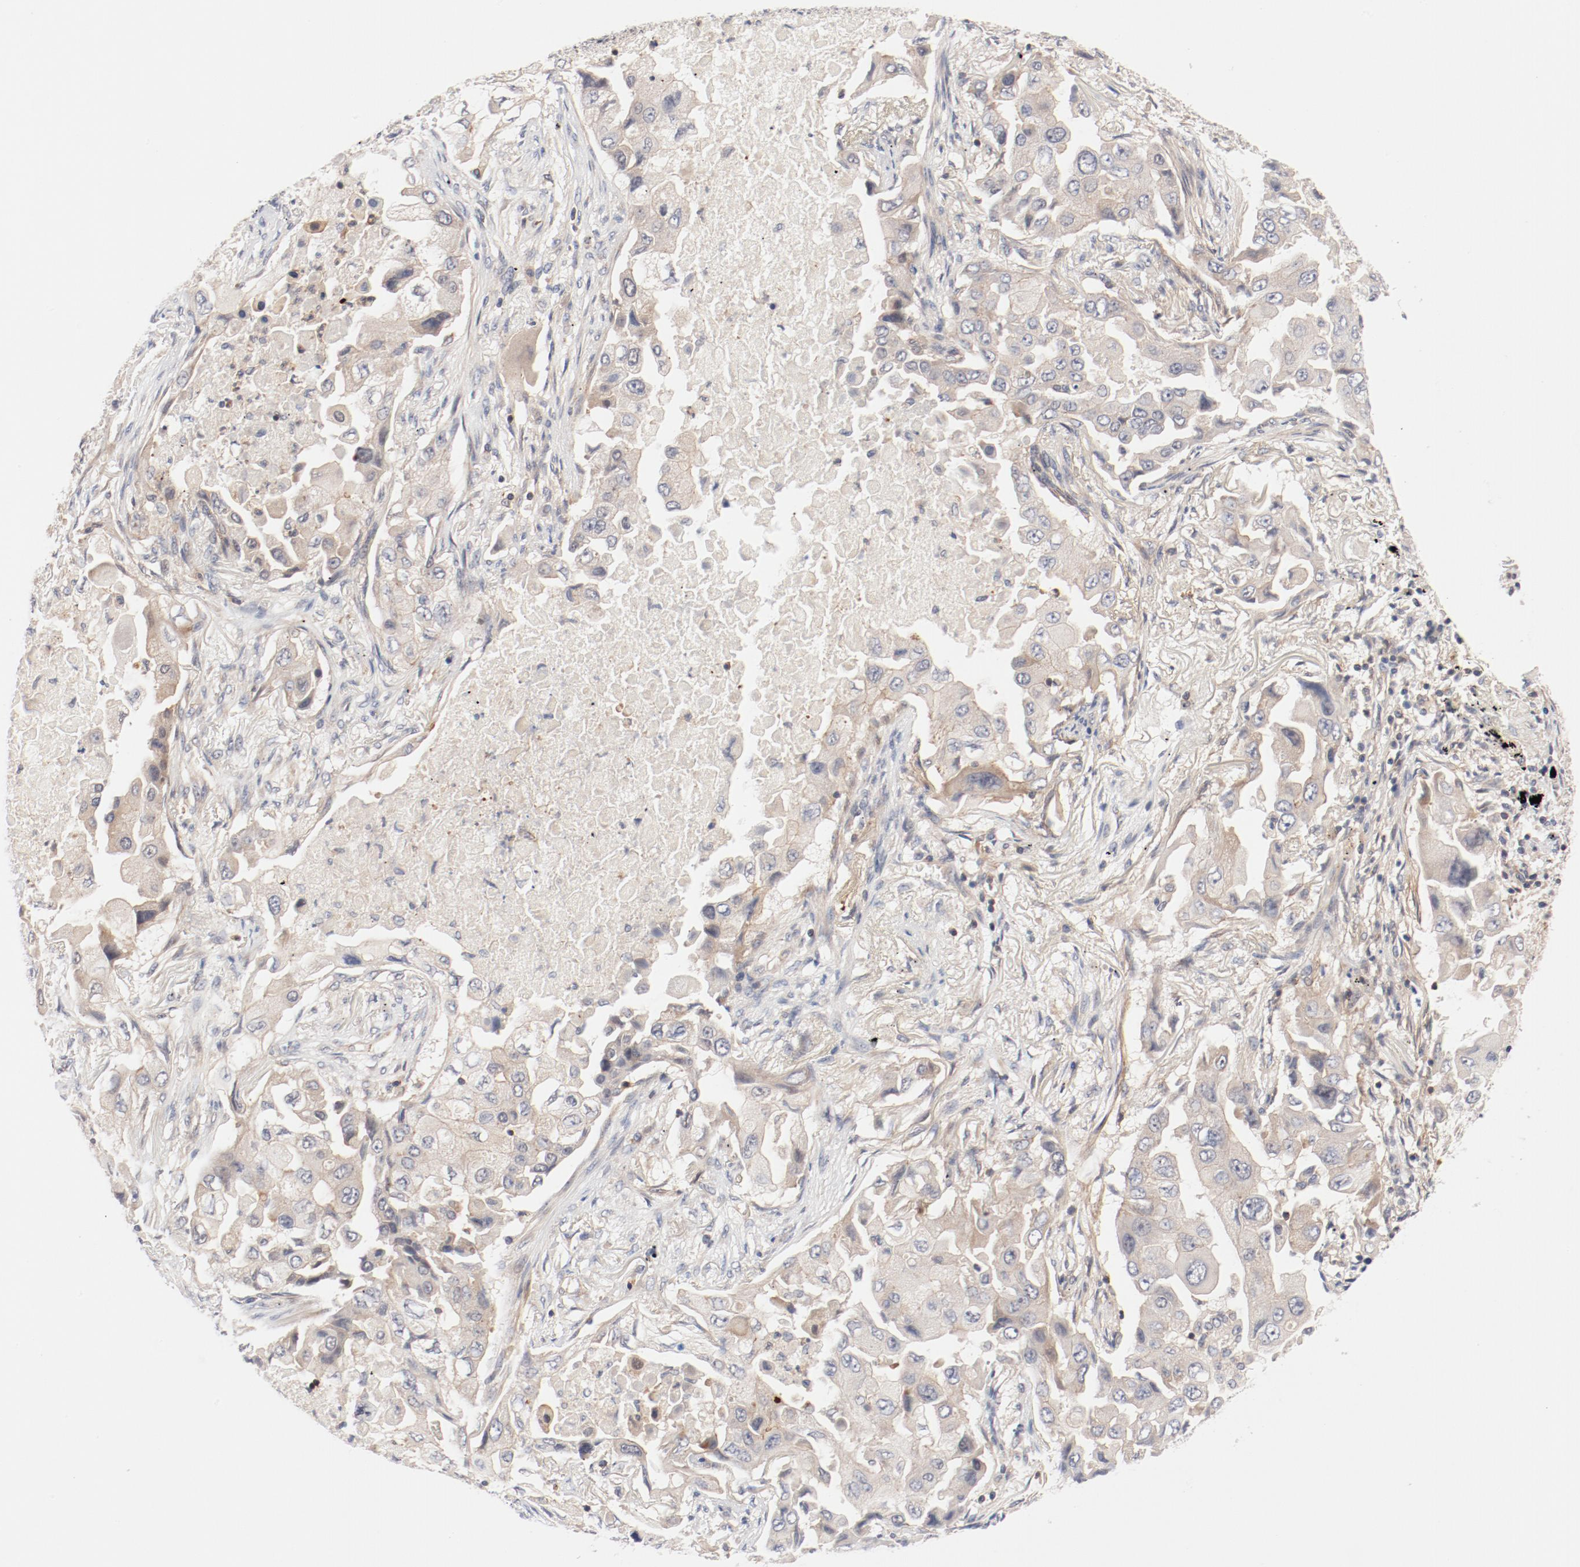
{"staining": {"intensity": "weak", "quantity": "25%-75%", "location": "cytoplasmic/membranous"}, "tissue": "lung cancer", "cell_type": "Tumor cells", "image_type": "cancer", "snomed": [{"axis": "morphology", "description": "Adenocarcinoma, NOS"}, {"axis": "topography", "description": "Lung"}], "caption": "Lung cancer (adenocarcinoma) stained with a protein marker displays weak staining in tumor cells.", "gene": "ZNF267", "patient": {"sex": "female", "age": 65}}